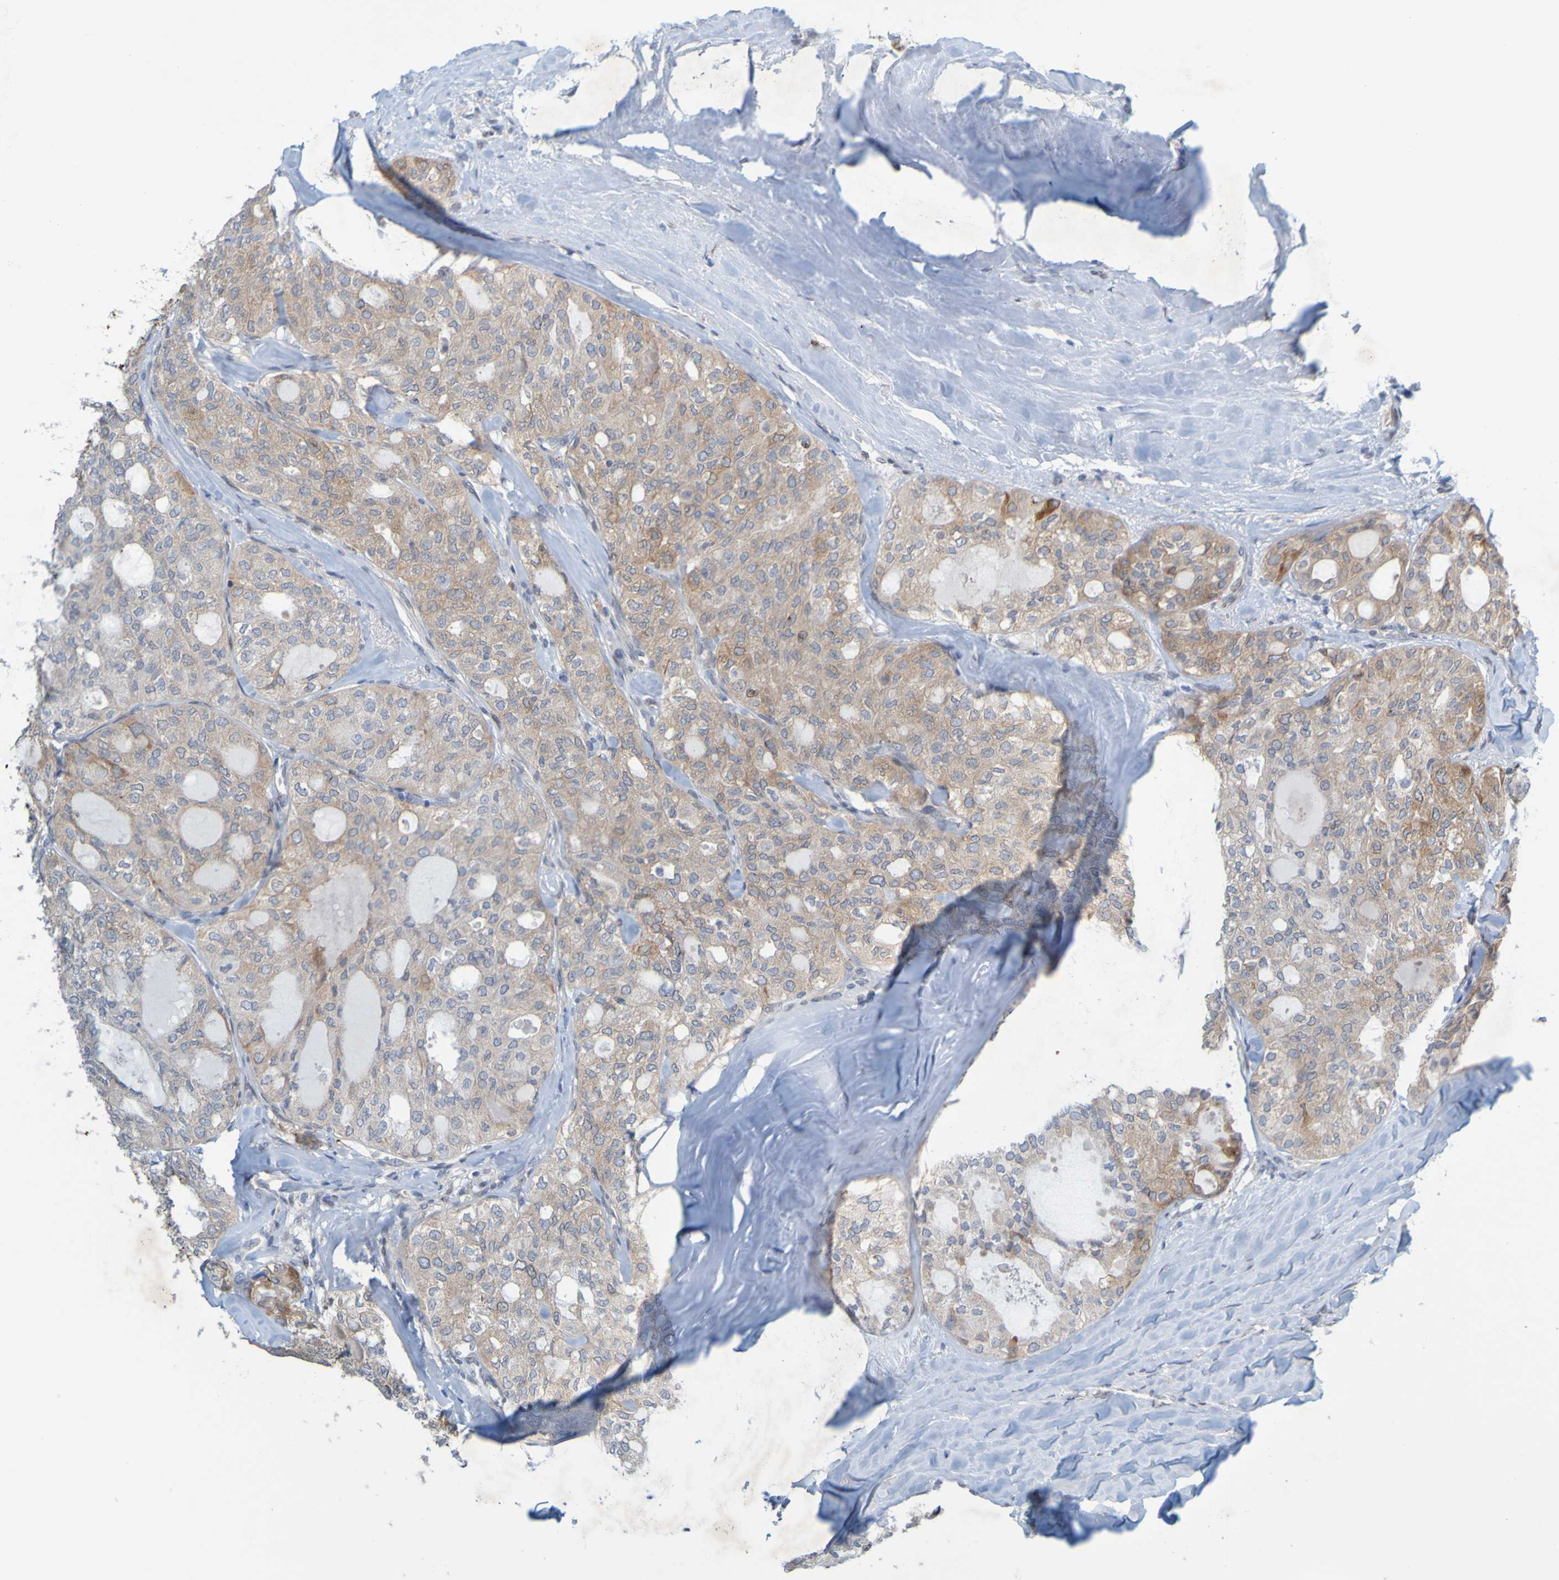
{"staining": {"intensity": "moderate", "quantity": ">75%", "location": "cytoplasmic/membranous"}, "tissue": "thyroid cancer", "cell_type": "Tumor cells", "image_type": "cancer", "snomed": [{"axis": "morphology", "description": "Follicular adenoma carcinoma, NOS"}, {"axis": "topography", "description": "Thyroid gland"}], "caption": "This histopathology image shows thyroid cancer (follicular adenoma carcinoma) stained with IHC to label a protein in brown. The cytoplasmic/membranous of tumor cells show moderate positivity for the protein. Nuclei are counter-stained blue.", "gene": "MAG", "patient": {"sex": "male", "age": 75}}